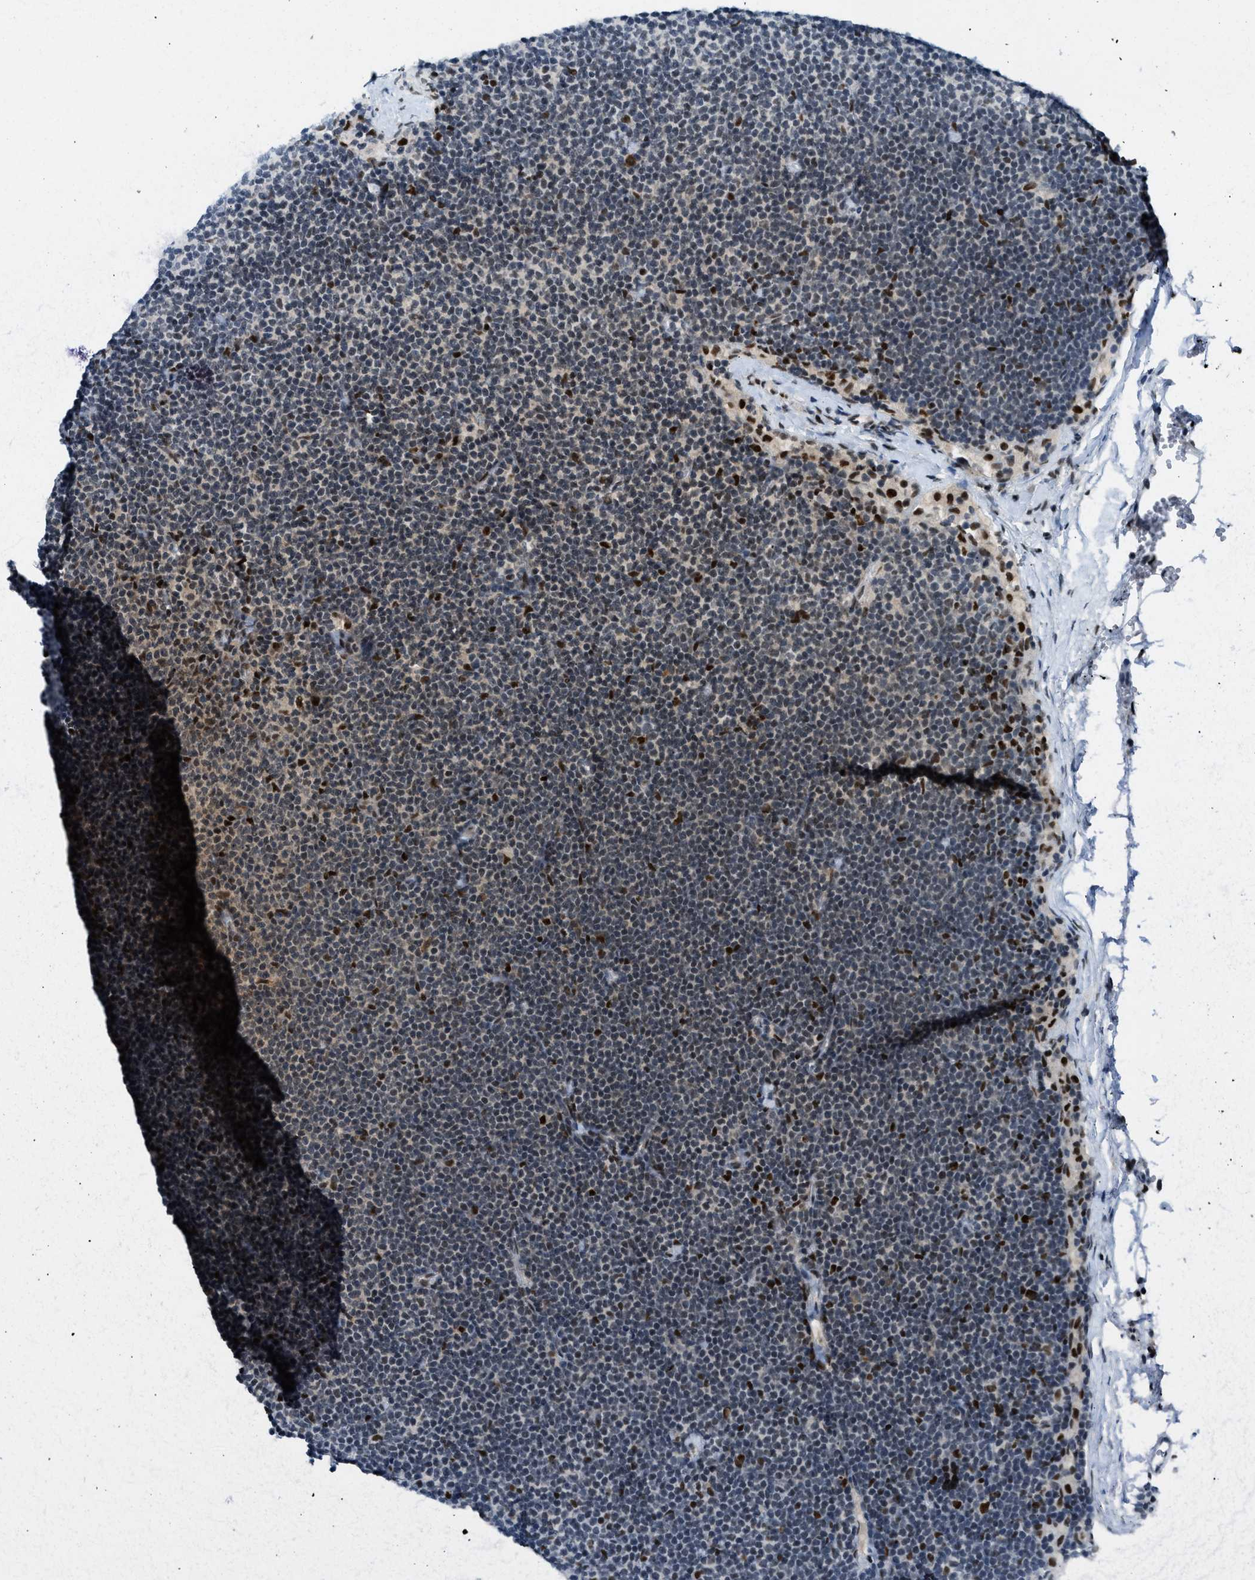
{"staining": {"intensity": "moderate", "quantity": "<25%", "location": "nuclear"}, "tissue": "lymphoma", "cell_type": "Tumor cells", "image_type": "cancer", "snomed": [{"axis": "morphology", "description": "Malignant lymphoma, non-Hodgkin's type, Low grade"}, {"axis": "topography", "description": "Lymph node"}], "caption": "Protein staining exhibits moderate nuclear positivity in approximately <25% of tumor cells in malignant lymphoma, non-Hodgkin's type (low-grade).", "gene": "NCOA1", "patient": {"sex": "female", "age": 53}}